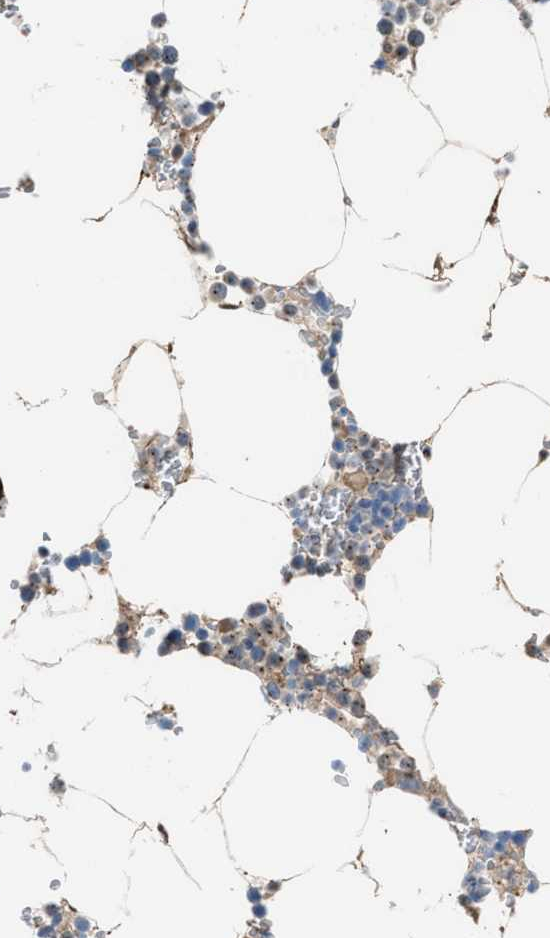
{"staining": {"intensity": "weak", "quantity": "<25%", "location": "cytoplasmic/membranous"}, "tissue": "bone marrow", "cell_type": "Hematopoietic cells", "image_type": "normal", "snomed": [{"axis": "morphology", "description": "Normal tissue, NOS"}, {"axis": "topography", "description": "Bone marrow"}], "caption": "Micrograph shows no protein staining in hematopoietic cells of unremarkable bone marrow. (Stains: DAB (3,3'-diaminobenzidine) immunohistochemistry (IHC) with hematoxylin counter stain, Microscopy: brightfield microscopy at high magnification).", "gene": "NQO2", "patient": {"sex": "male", "age": 70}}